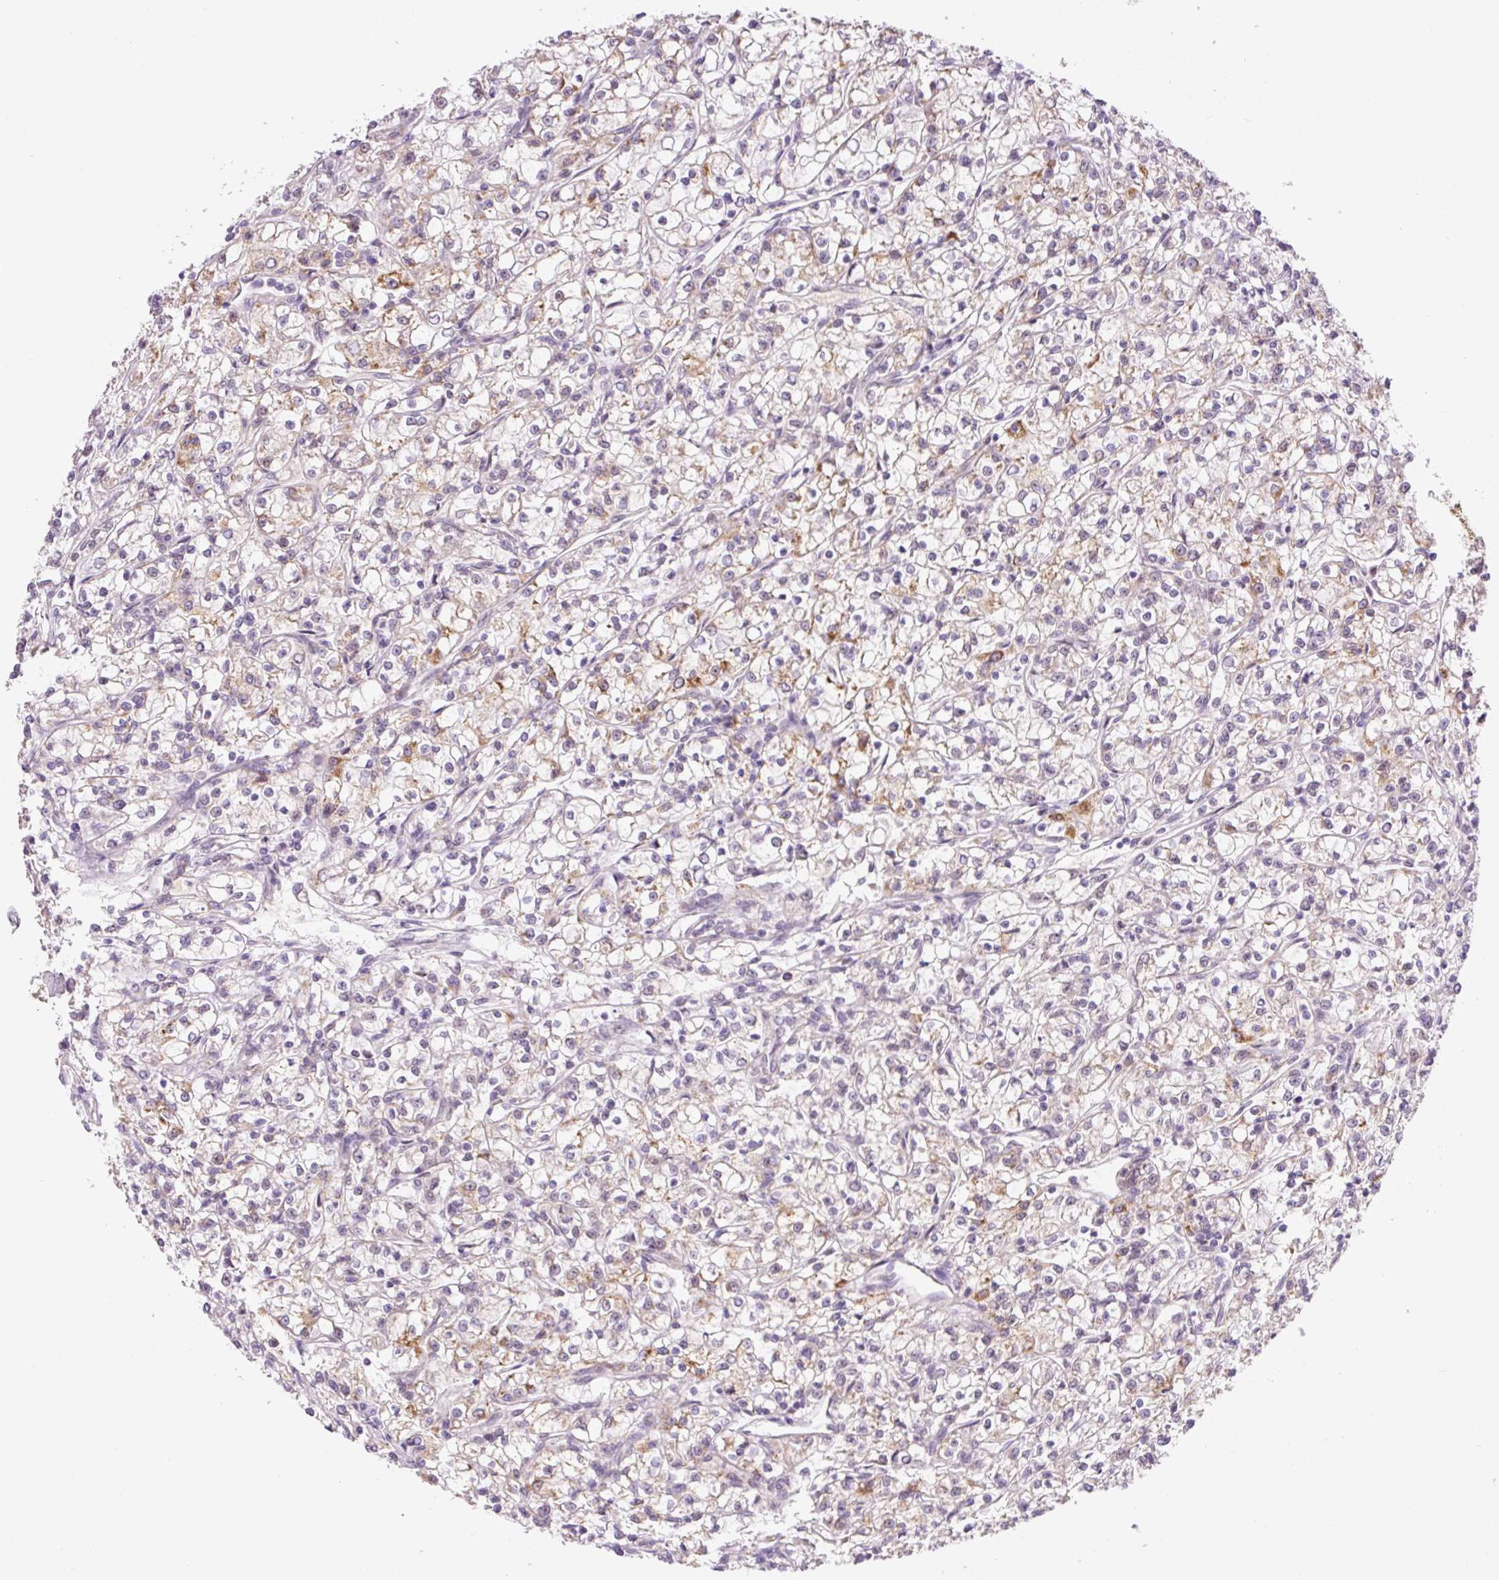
{"staining": {"intensity": "weak", "quantity": "<25%", "location": "cytoplasmic/membranous"}, "tissue": "renal cancer", "cell_type": "Tumor cells", "image_type": "cancer", "snomed": [{"axis": "morphology", "description": "Adenocarcinoma, NOS"}, {"axis": "topography", "description": "Kidney"}], "caption": "Immunohistochemical staining of adenocarcinoma (renal) shows no significant staining in tumor cells.", "gene": "PCK2", "patient": {"sex": "female", "age": 59}}